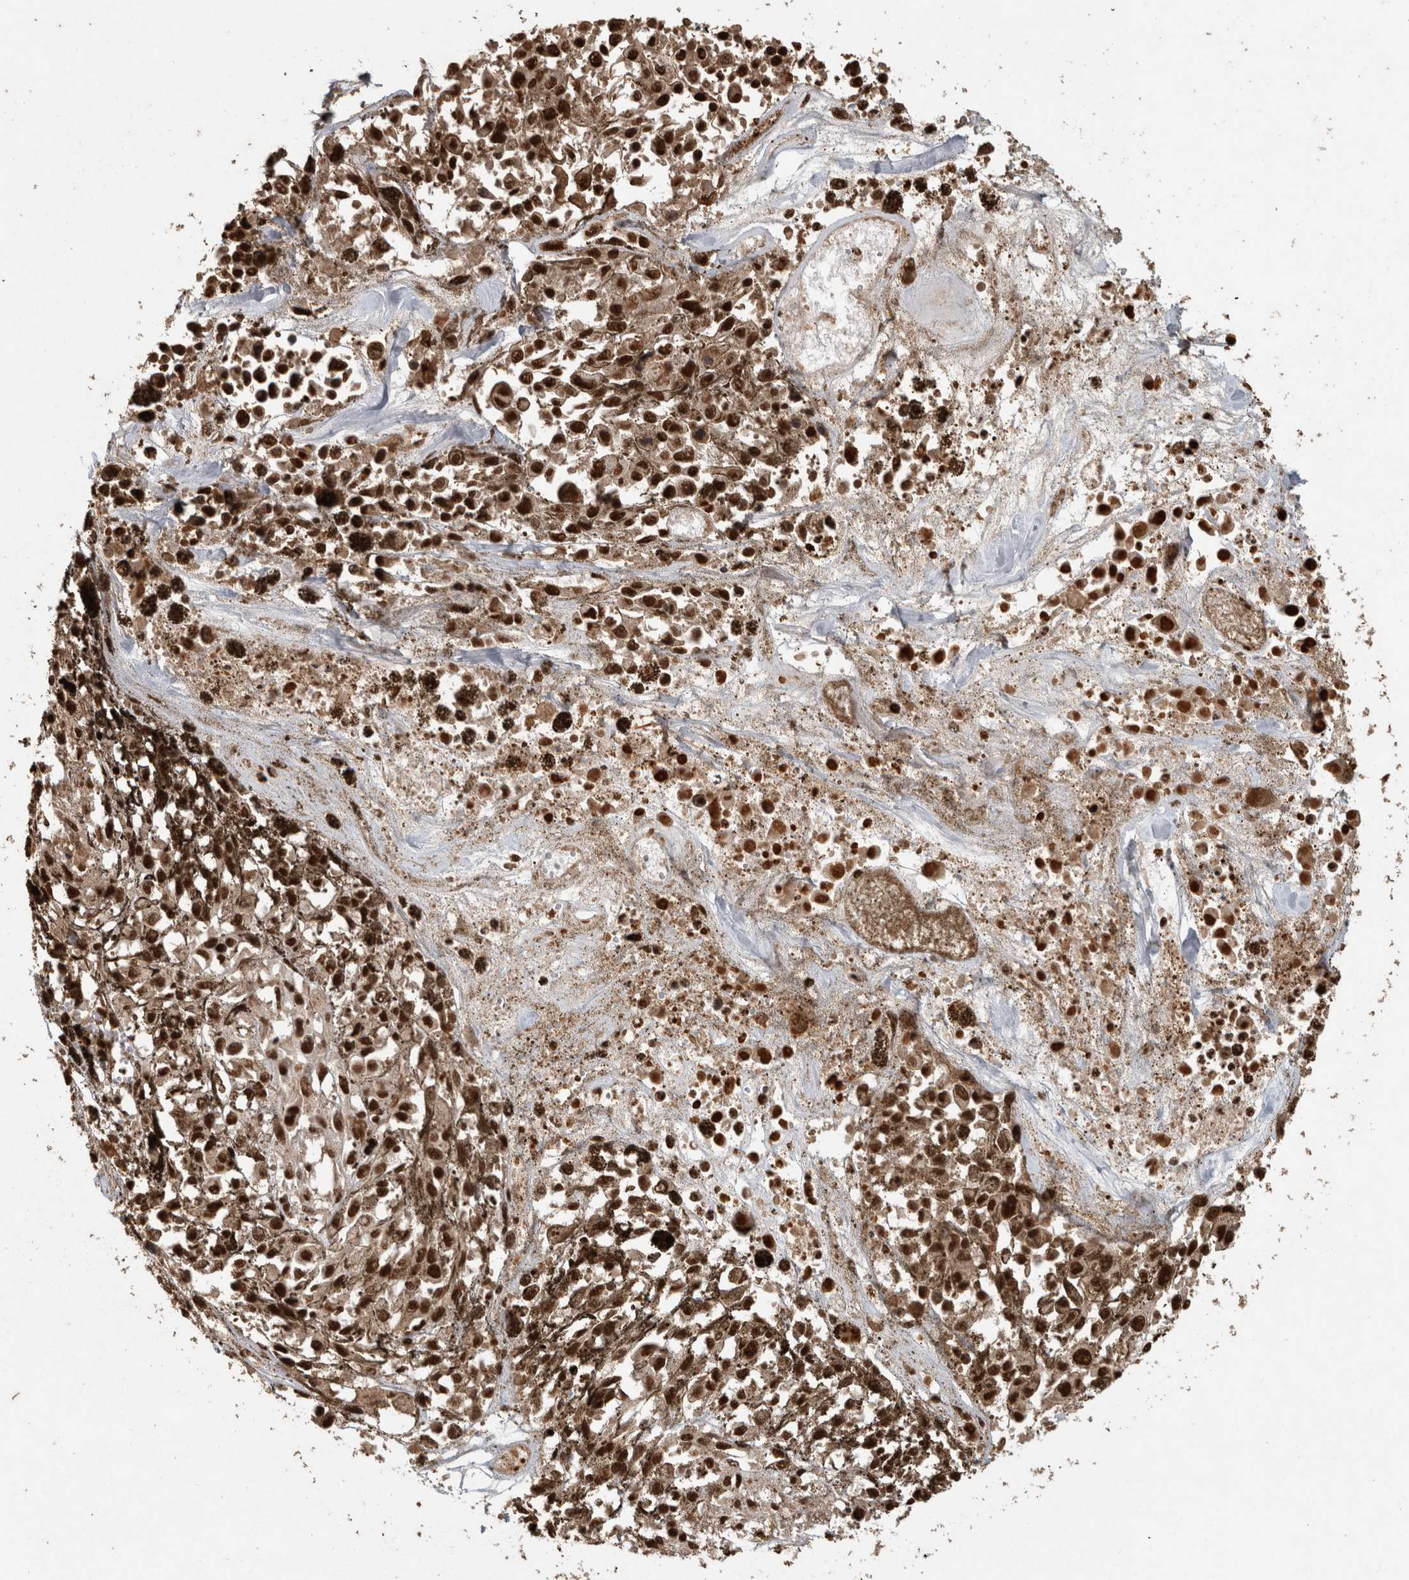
{"staining": {"intensity": "strong", "quantity": ">75%", "location": "nuclear"}, "tissue": "melanoma", "cell_type": "Tumor cells", "image_type": "cancer", "snomed": [{"axis": "morphology", "description": "Malignant melanoma, Metastatic site"}, {"axis": "topography", "description": "Lymph node"}], "caption": "The photomicrograph exhibits immunohistochemical staining of malignant melanoma (metastatic site). There is strong nuclear staining is seen in about >75% of tumor cells. (DAB (3,3'-diaminobenzidine) IHC with brightfield microscopy, high magnification).", "gene": "RAD50", "patient": {"sex": "male", "age": 59}}